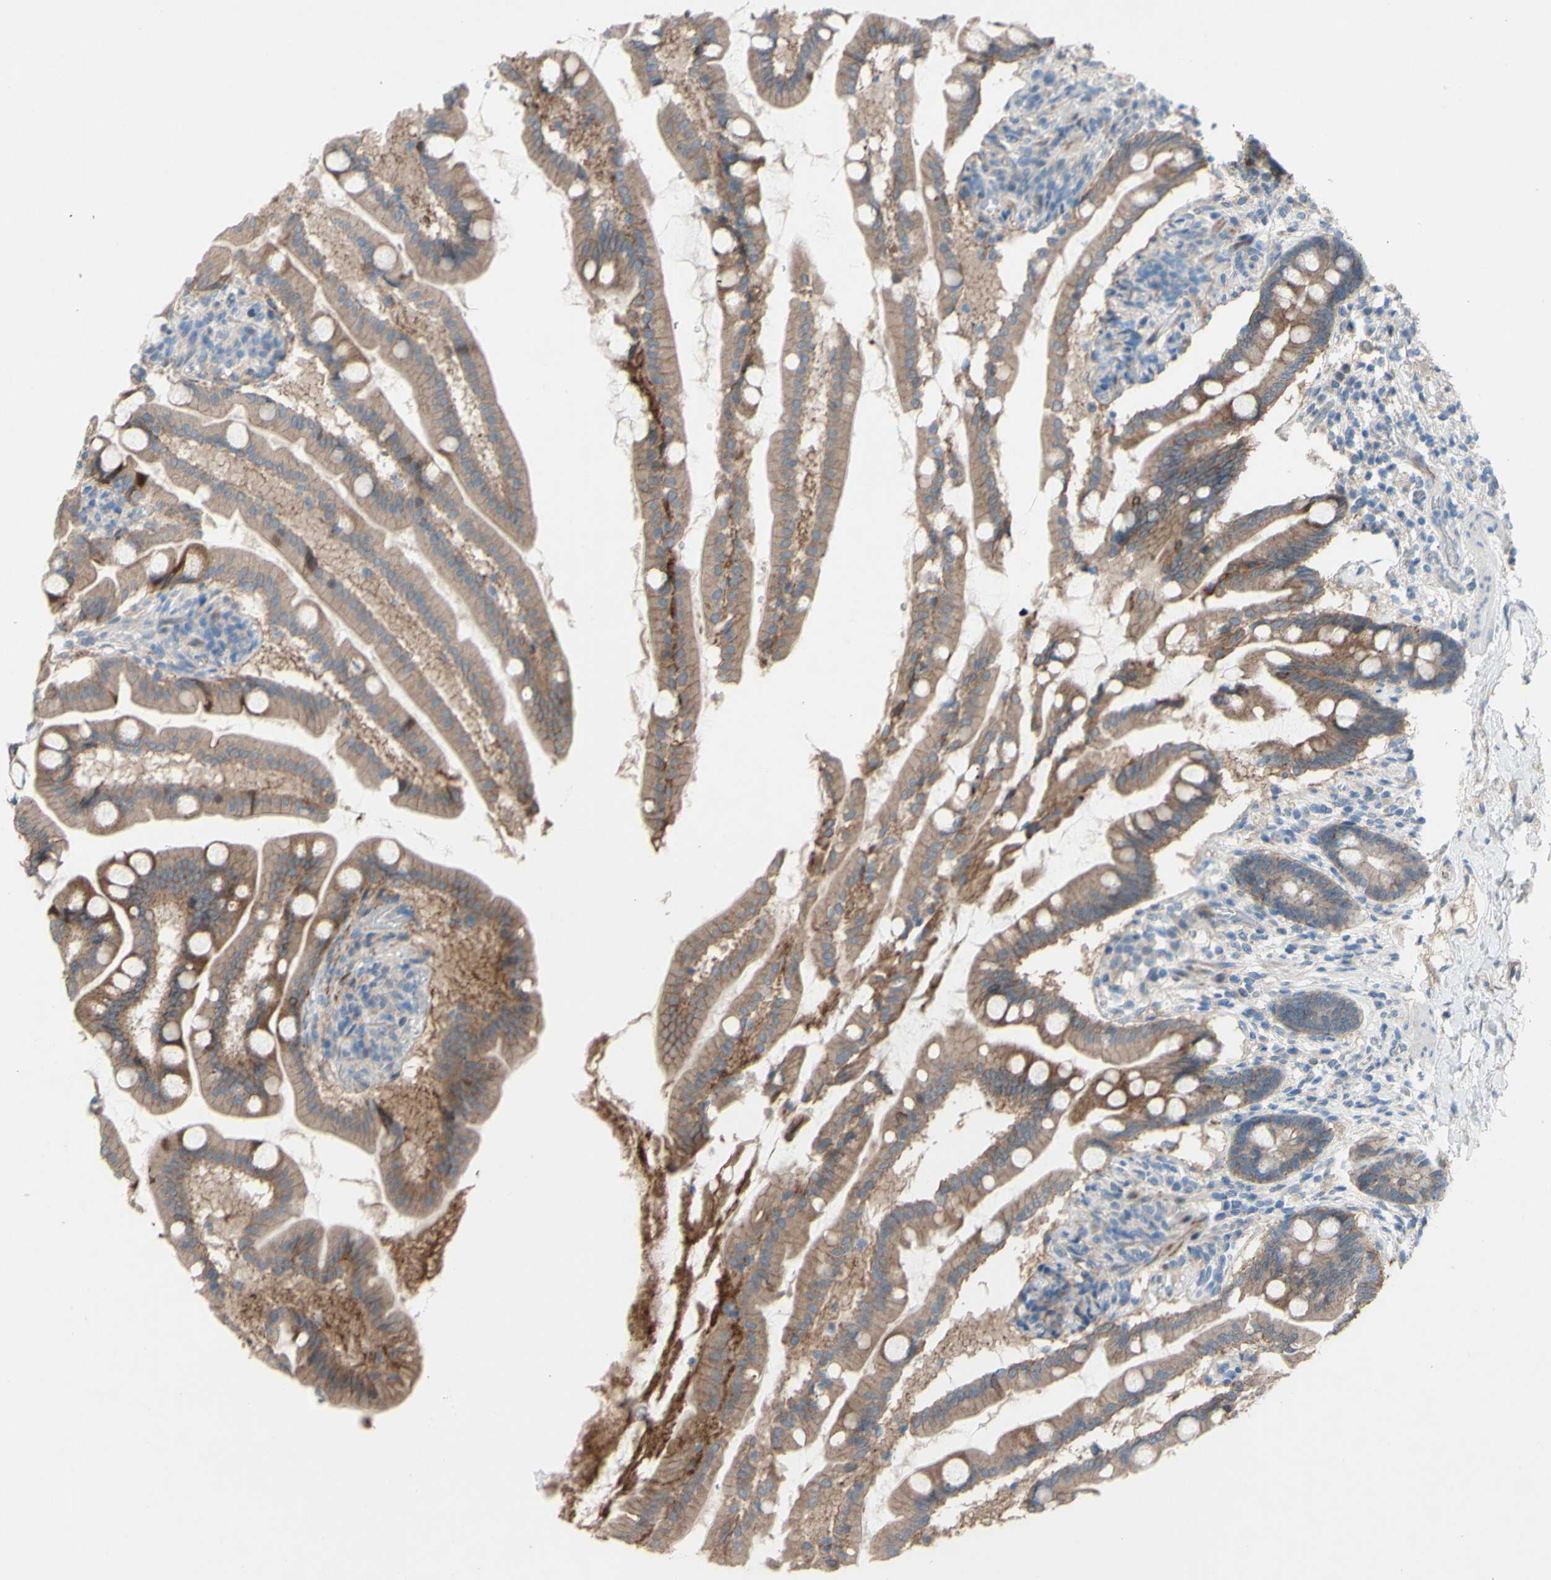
{"staining": {"intensity": "moderate", "quantity": ">75%", "location": "cytoplasmic/membranous"}, "tissue": "small intestine", "cell_type": "Glandular cells", "image_type": "normal", "snomed": [{"axis": "morphology", "description": "Normal tissue, NOS"}, {"axis": "topography", "description": "Small intestine"}], "caption": "Moderate cytoplasmic/membranous positivity for a protein is identified in approximately >75% of glandular cells of unremarkable small intestine using immunohistochemistry (IHC).", "gene": "CDCP1", "patient": {"sex": "female", "age": 56}}